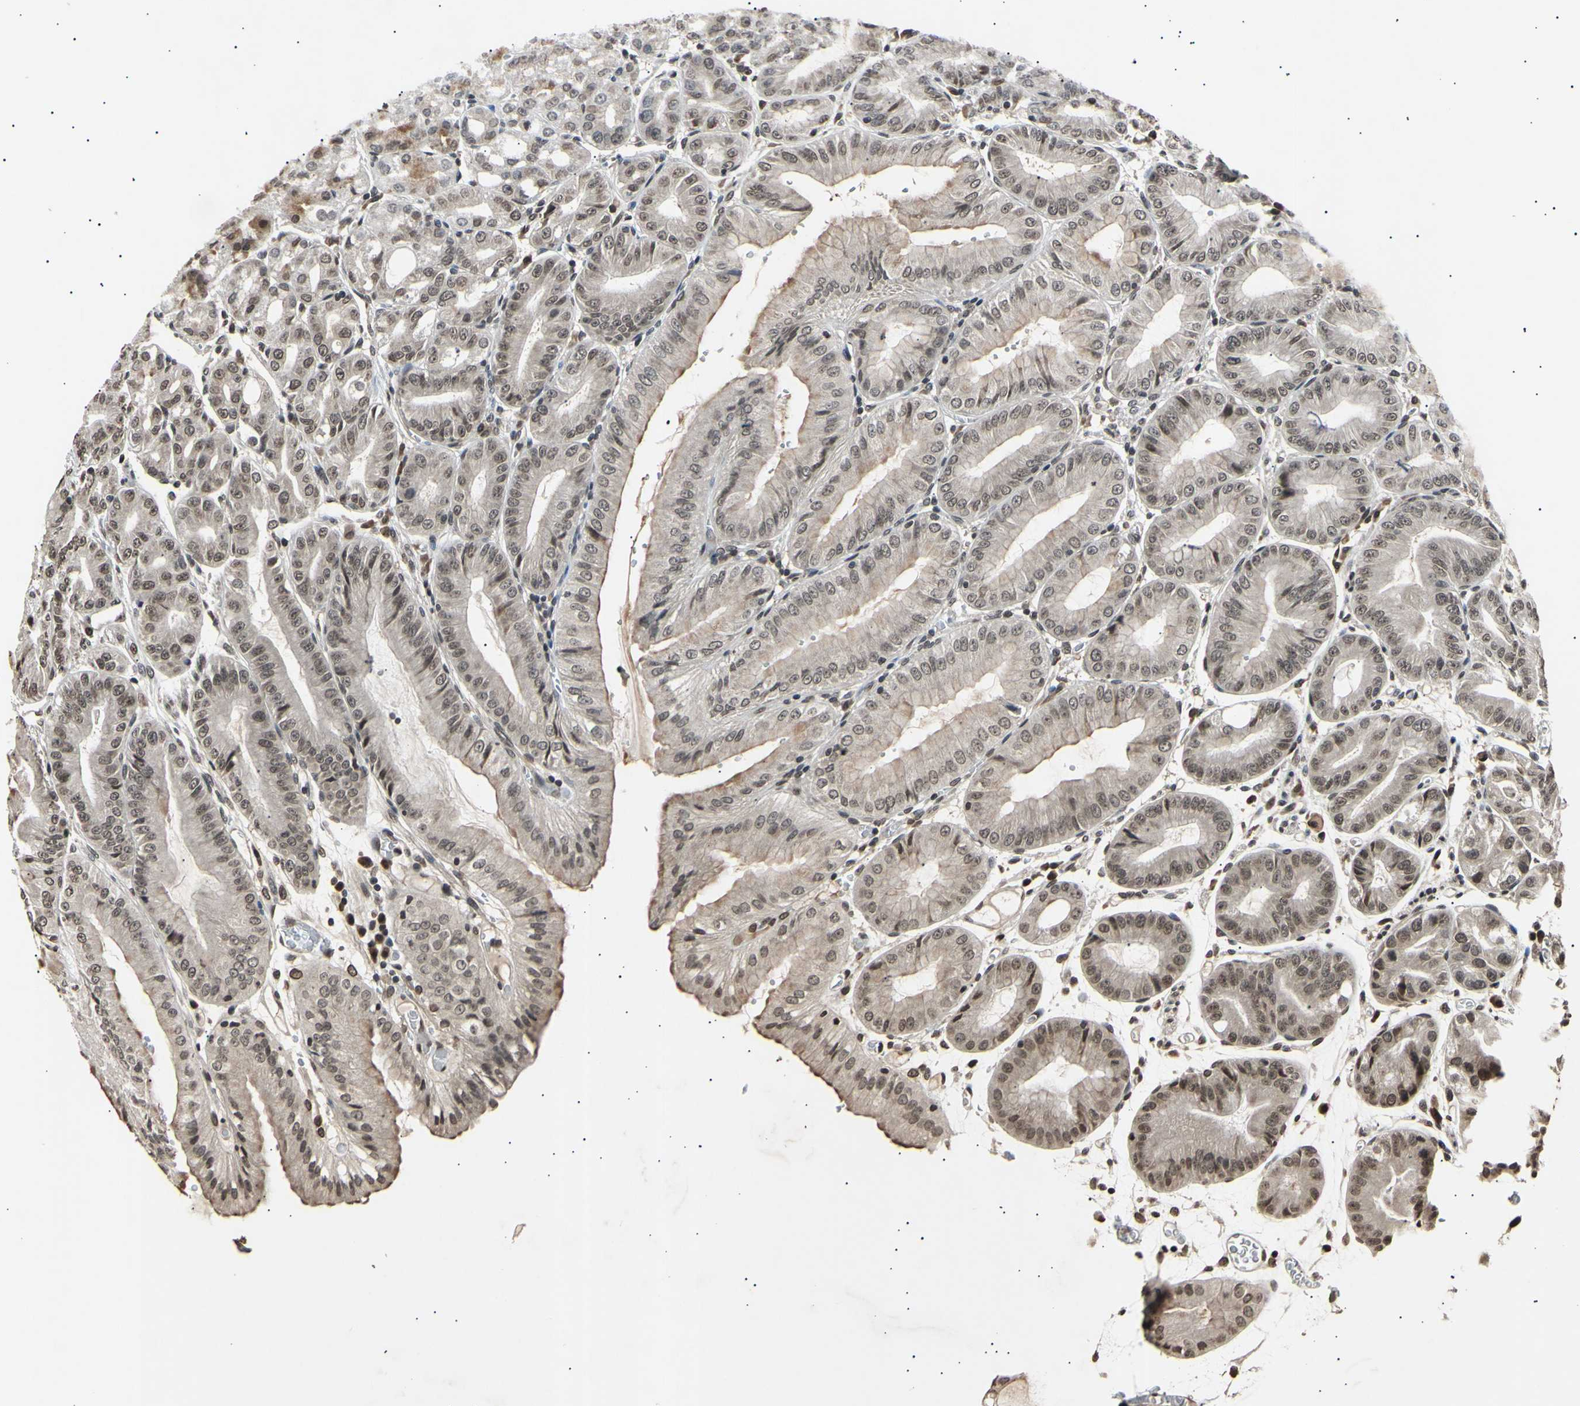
{"staining": {"intensity": "moderate", "quantity": ">75%", "location": "cytoplasmic/membranous,nuclear"}, "tissue": "stomach", "cell_type": "Glandular cells", "image_type": "normal", "snomed": [{"axis": "morphology", "description": "Normal tissue, NOS"}, {"axis": "topography", "description": "Stomach, lower"}], "caption": "The immunohistochemical stain labels moderate cytoplasmic/membranous,nuclear expression in glandular cells of benign stomach.", "gene": "ANAPC7", "patient": {"sex": "male", "age": 71}}